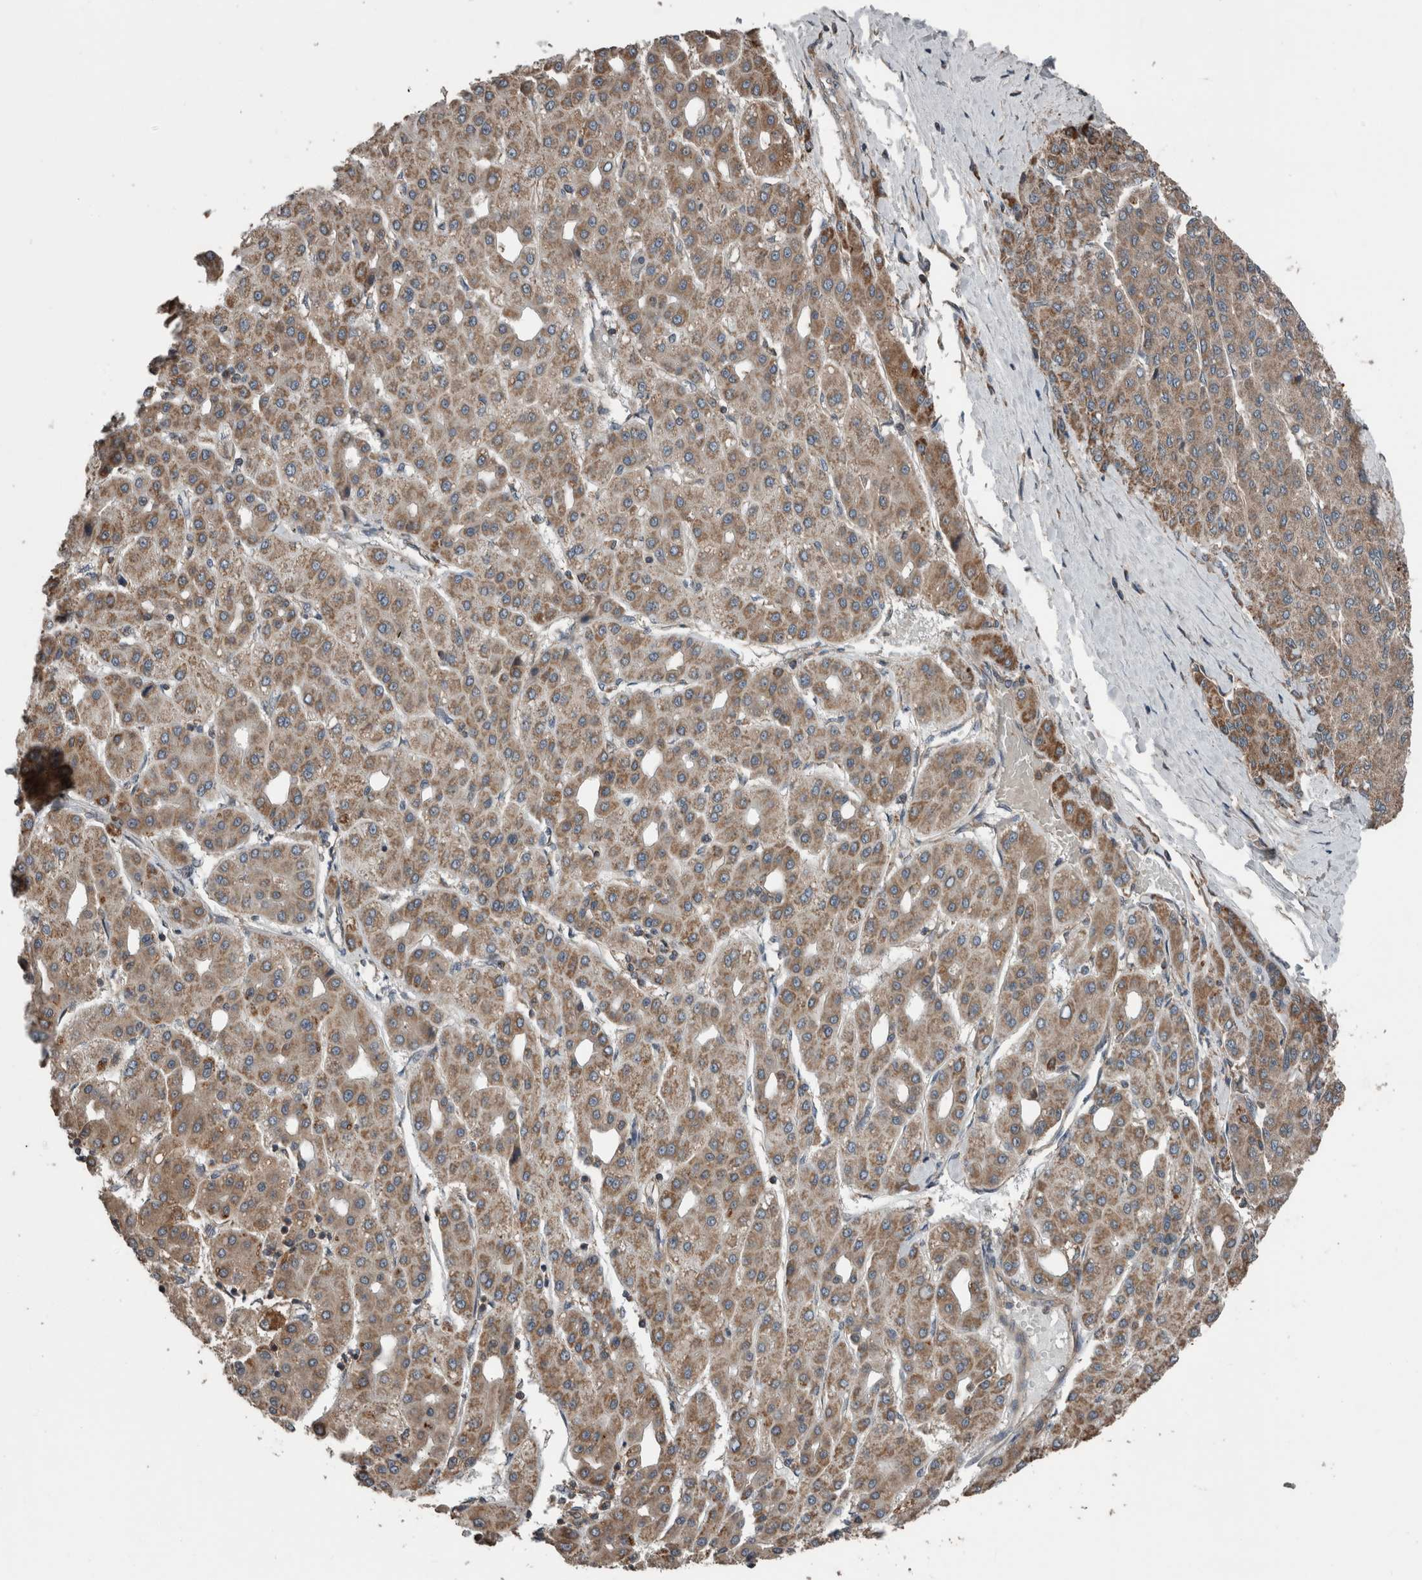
{"staining": {"intensity": "moderate", "quantity": ">75%", "location": "cytoplasmic/membranous"}, "tissue": "liver cancer", "cell_type": "Tumor cells", "image_type": "cancer", "snomed": [{"axis": "morphology", "description": "Carcinoma, Hepatocellular, NOS"}, {"axis": "topography", "description": "Liver"}], "caption": "Protein staining by immunohistochemistry (IHC) displays moderate cytoplasmic/membranous staining in about >75% of tumor cells in hepatocellular carcinoma (liver). The protein of interest is shown in brown color, while the nuclei are stained blue.", "gene": "RIOK3", "patient": {"sex": "male", "age": 65}}